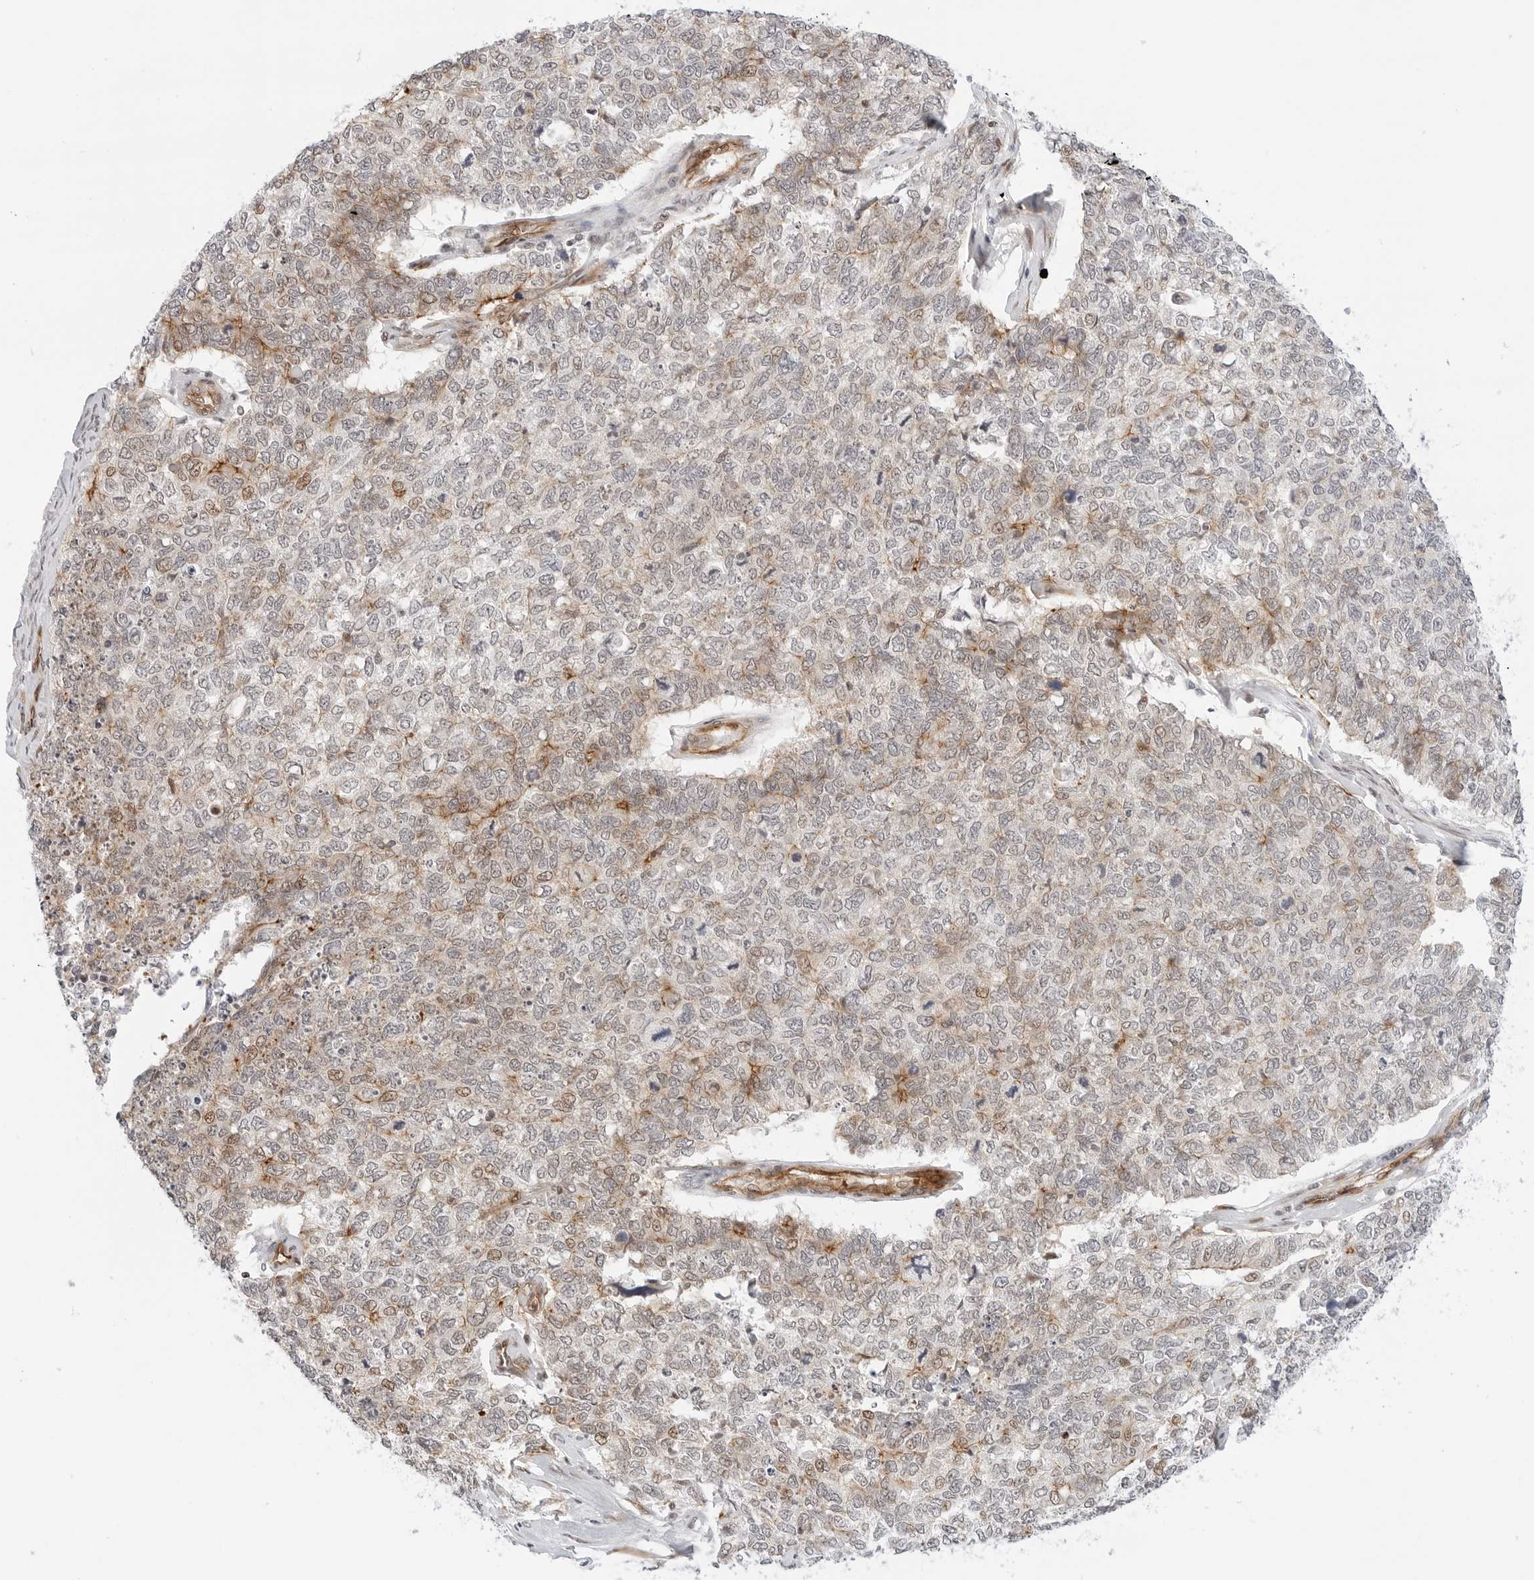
{"staining": {"intensity": "weak", "quantity": "25%-75%", "location": "nuclear"}, "tissue": "cervical cancer", "cell_type": "Tumor cells", "image_type": "cancer", "snomed": [{"axis": "morphology", "description": "Squamous cell carcinoma, NOS"}, {"axis": "topography", "description": "Cervix"}], "caption": "A photomicrograph of cervical cancer stained for a protein displays weak nuclear brown staining in tumor cells. The staining was performed using DAB (3,3'-diaminobenzidine), with brown indicating positive protein expression. Nuclei are stained blue with hematoxylin.", "gene": "ZNF613", "patient": {"sex": "female", "age": 63}}